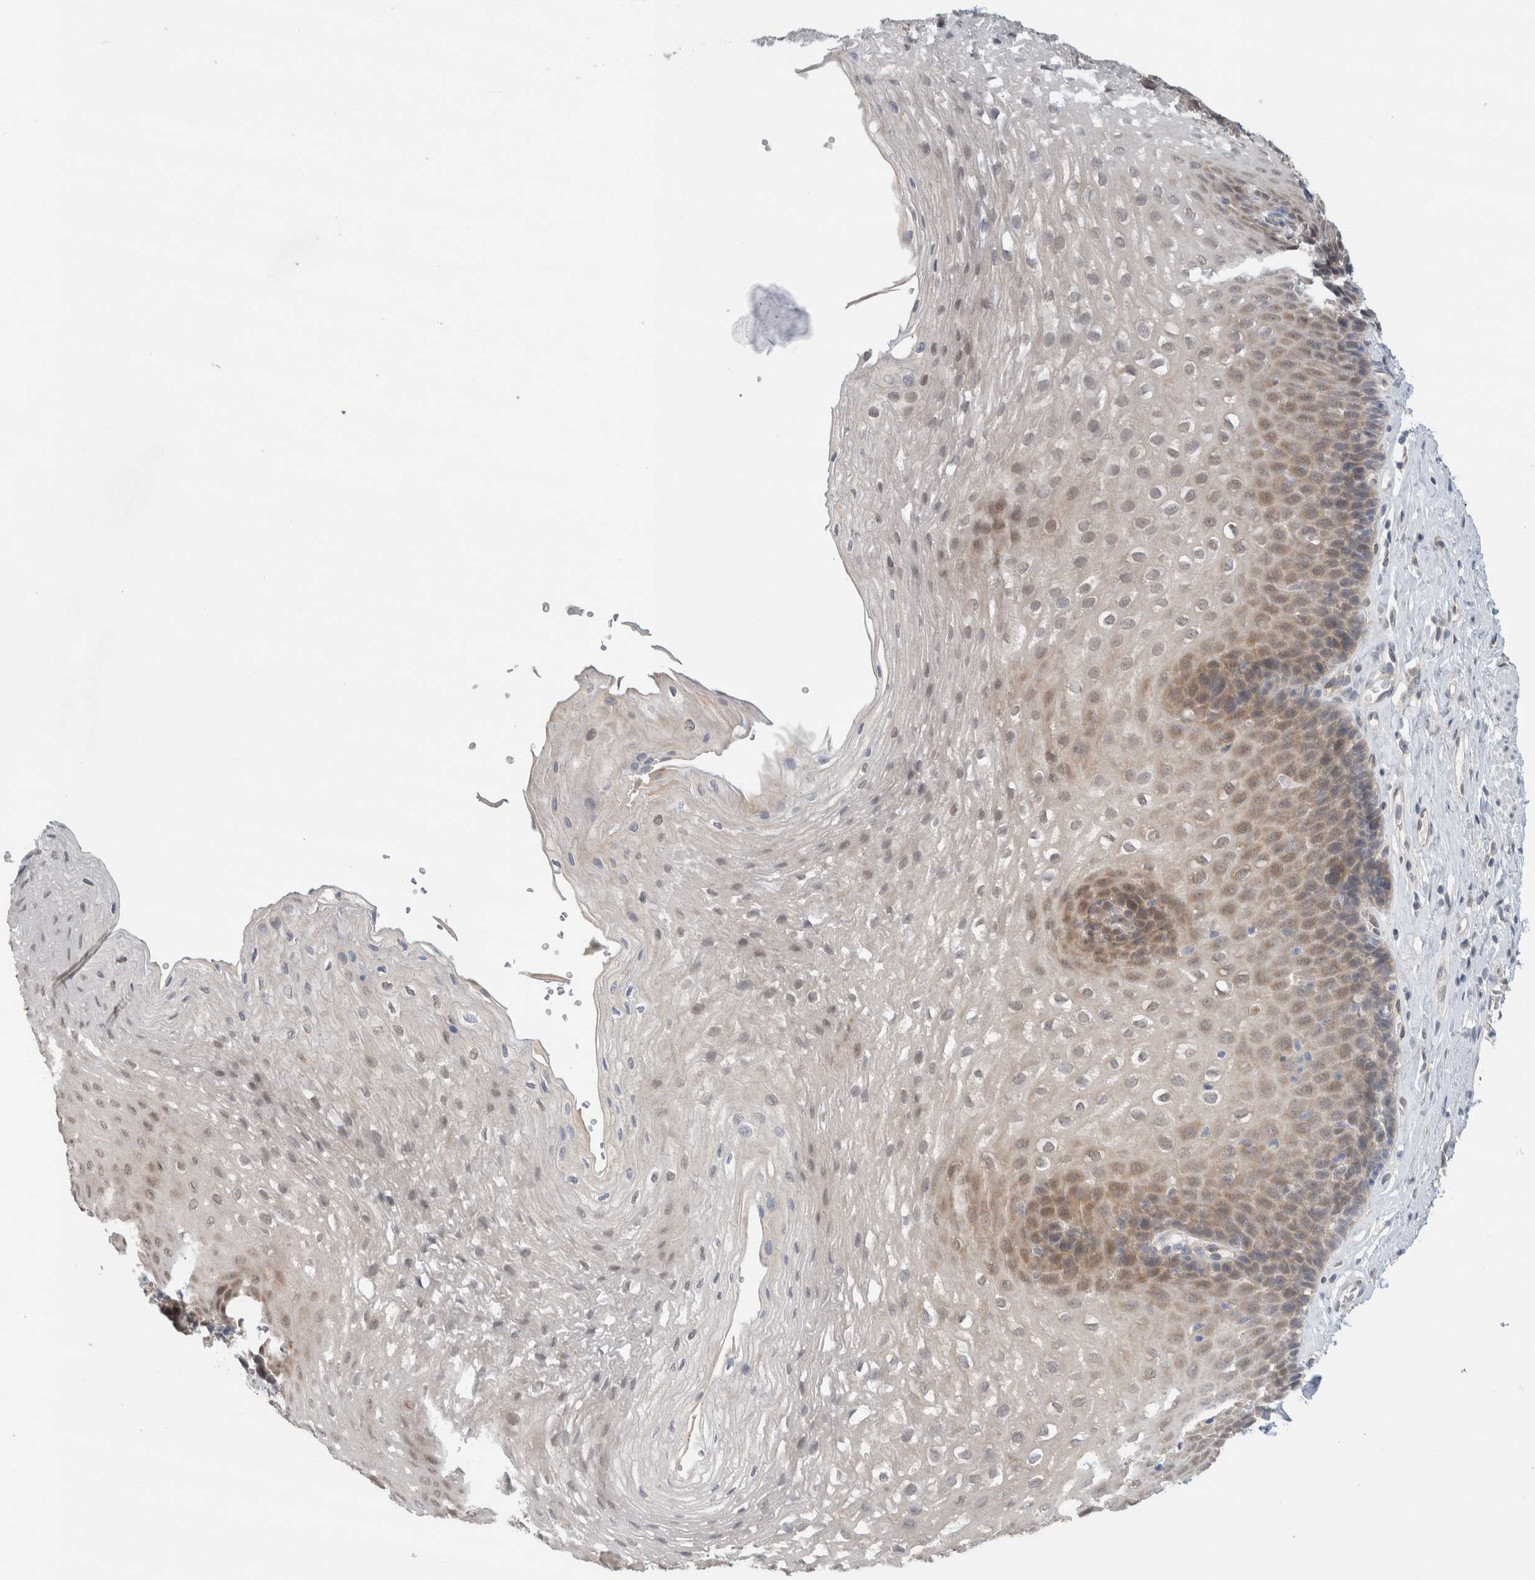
{"staining": {"intensity": "weak", "quantity": "25%-75%", "location": "cytoplasmic/membranous,nuclear"}, "tissue": "esophagus", "cell_type": "Squamous epithelial cells", "image_type": "normal", "snomed": [{"axis": "morphology", "description": "Normal tissue, NOS"}, {"axis": "topography", "description": "Esophagus"}], "caption": "The photomicrograph displays immunohistochemical staining of normal esophagus. There is weak cytoplasmic/membranous,nuclear positivity is identified in about 25%-75% of squamous epithelial cells.", "gene": "EIF4G3", "patient": {"sex": "female", "age": 66}}